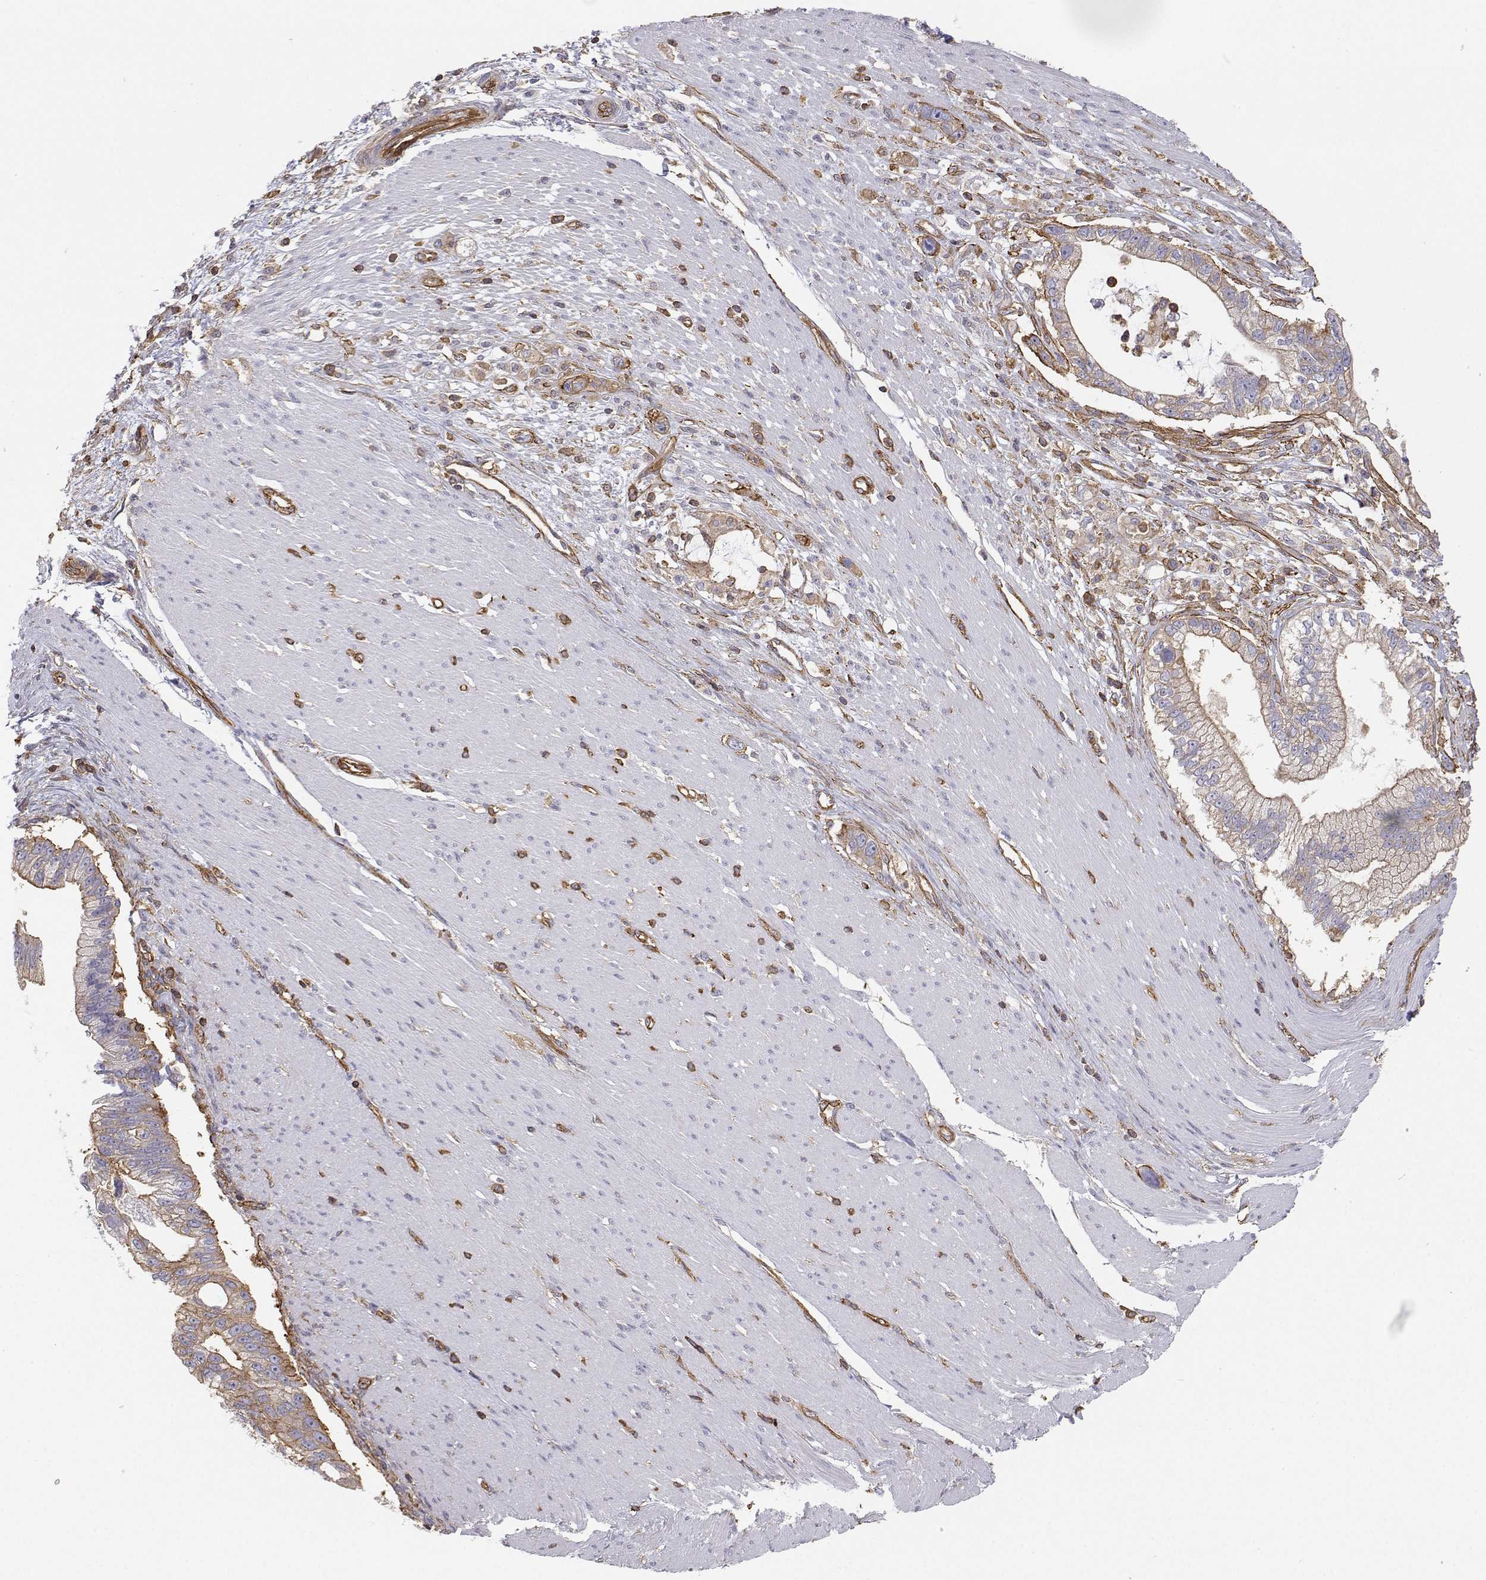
{"staining": {"intensity": "weak", "quantity": "25%-75%", "location": "cytoplasmic/membranous"}, "tissue": "pancreatic cancer", "cell_type": "Tumor cells", "image_type": "cancer", "snomed": [{"axis": "morphology", "description": "Adenocarcinoma, NOS"}, {"axis": "topography", "description": "Pancreas"}], "caption": "The photomicrograph demonstrates a brown stain indicating the presence of a protein in the cytoplasmic/membranous of tumor cells in pancreatic cancer (adenocarcinoma).", "gene": "MYH9", "patient": {"sex": "male", "age": 70}}